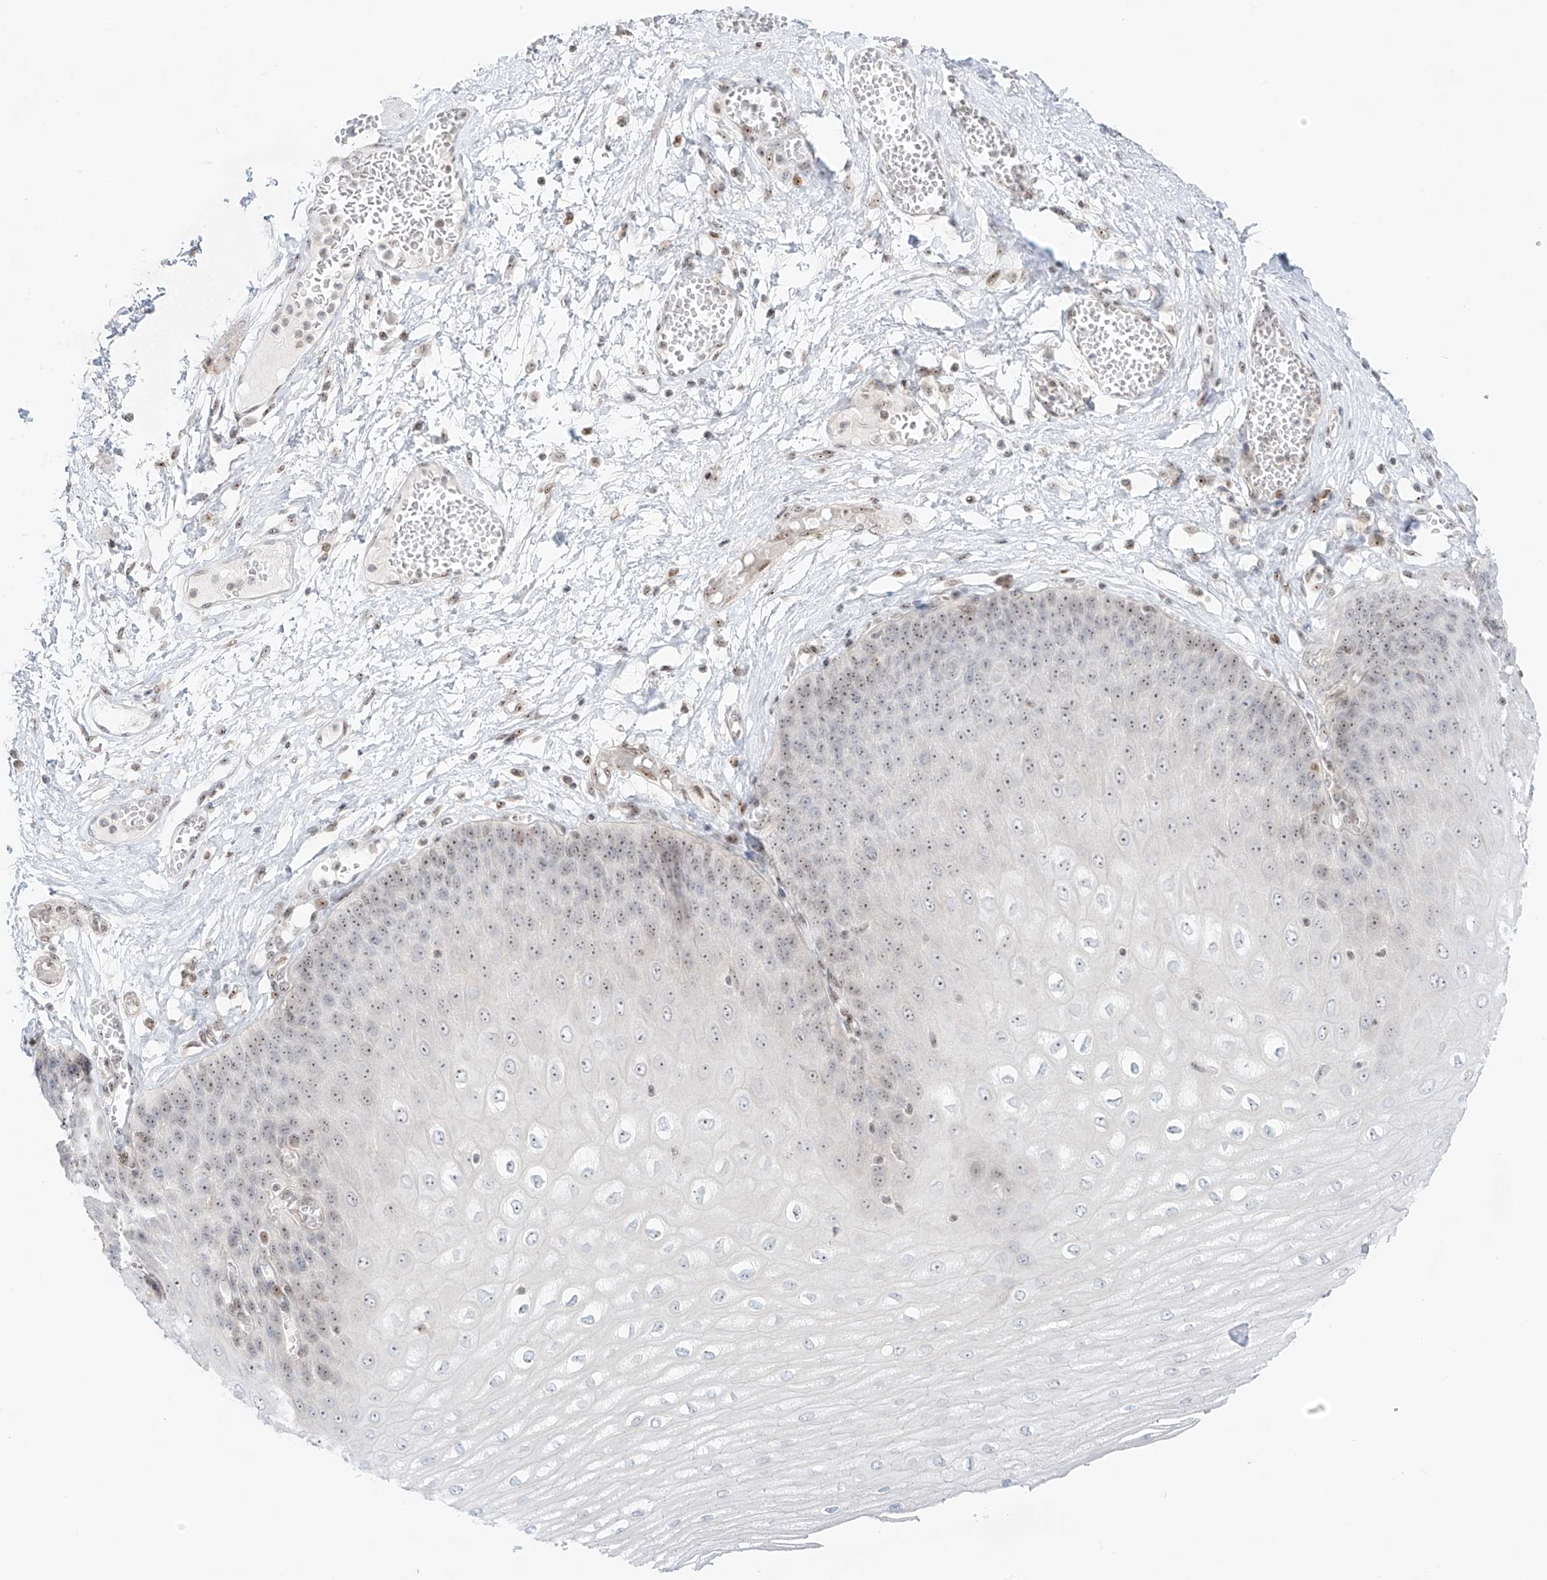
{"staining": {"intensity": "moderate", "quantity": "<25%", "location": "nuclear"}, "tissue": "esophagus", "cell_type": "Squamous epithelial cells", "image_type": "normal", "snomed": [{"axis": "morphology", "description": "Normal tissue, NOS"}, {"axis": "topography", "description": "Esophagus"}], "caption": "Protein staining demonstrates moderate nuclear positivity in about <25% of squamous epithelial cells in normal esophagus.", "gene": "ZNF512", "patient": {"sex": "male", "age": 60}}